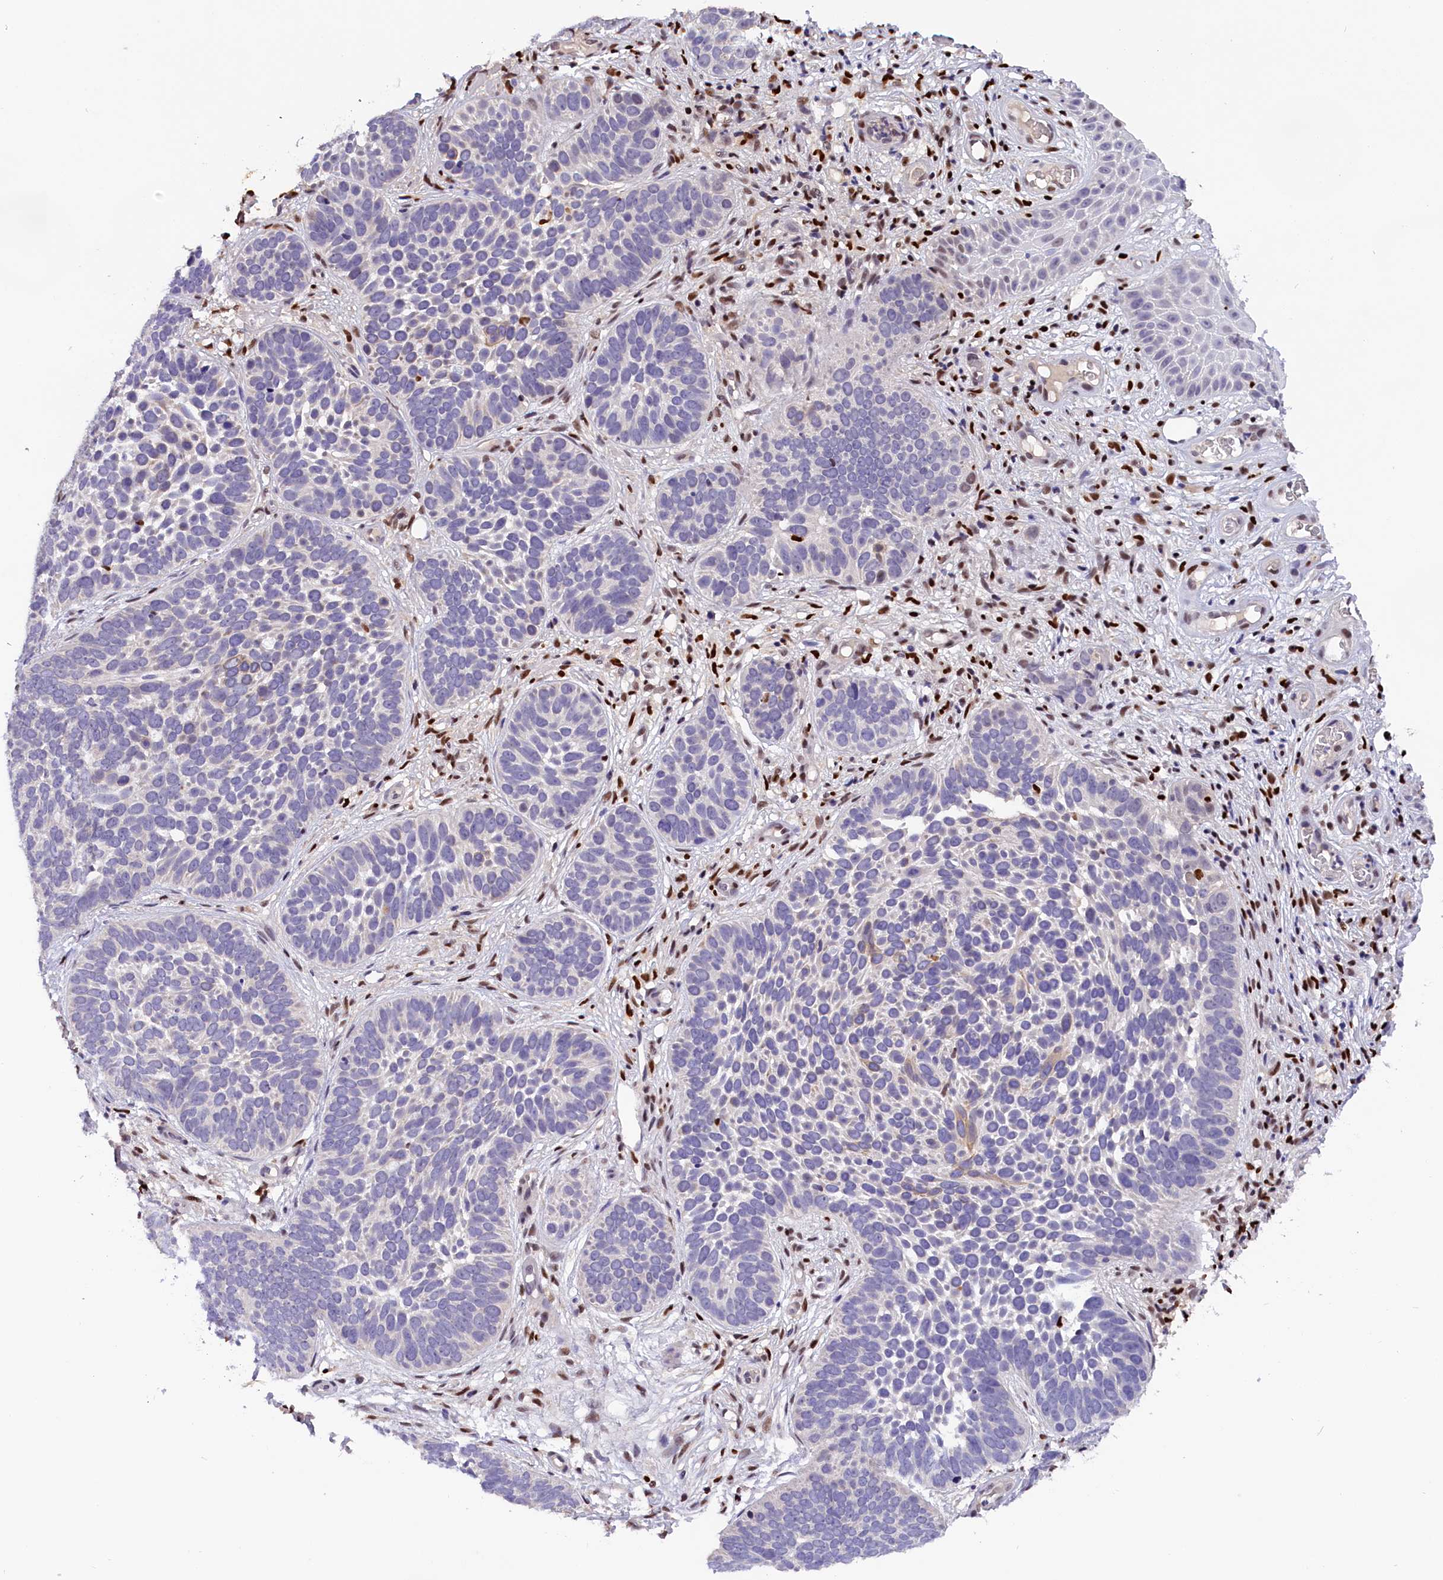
{"staining": {"intensity": "negative", "quantity": "none", "location": "none"}, "tissue": "skin cancer", "cell_type": "Tumor cells", "image_type": "cancer", "snomed": [{"axis": "morphology", "description": "Basal cell carcinoma"}, {"axis": "topography", "description": "Skin"}], "caption": "This image is of skin cancer stained with immunohistochemistry (IHC) to label a protein in brown with the nuclei are counter-stained blue. There is no staining in tumor cells.", "gene": "BTBD9", "patient": {"sex": "male", "age": 89}}